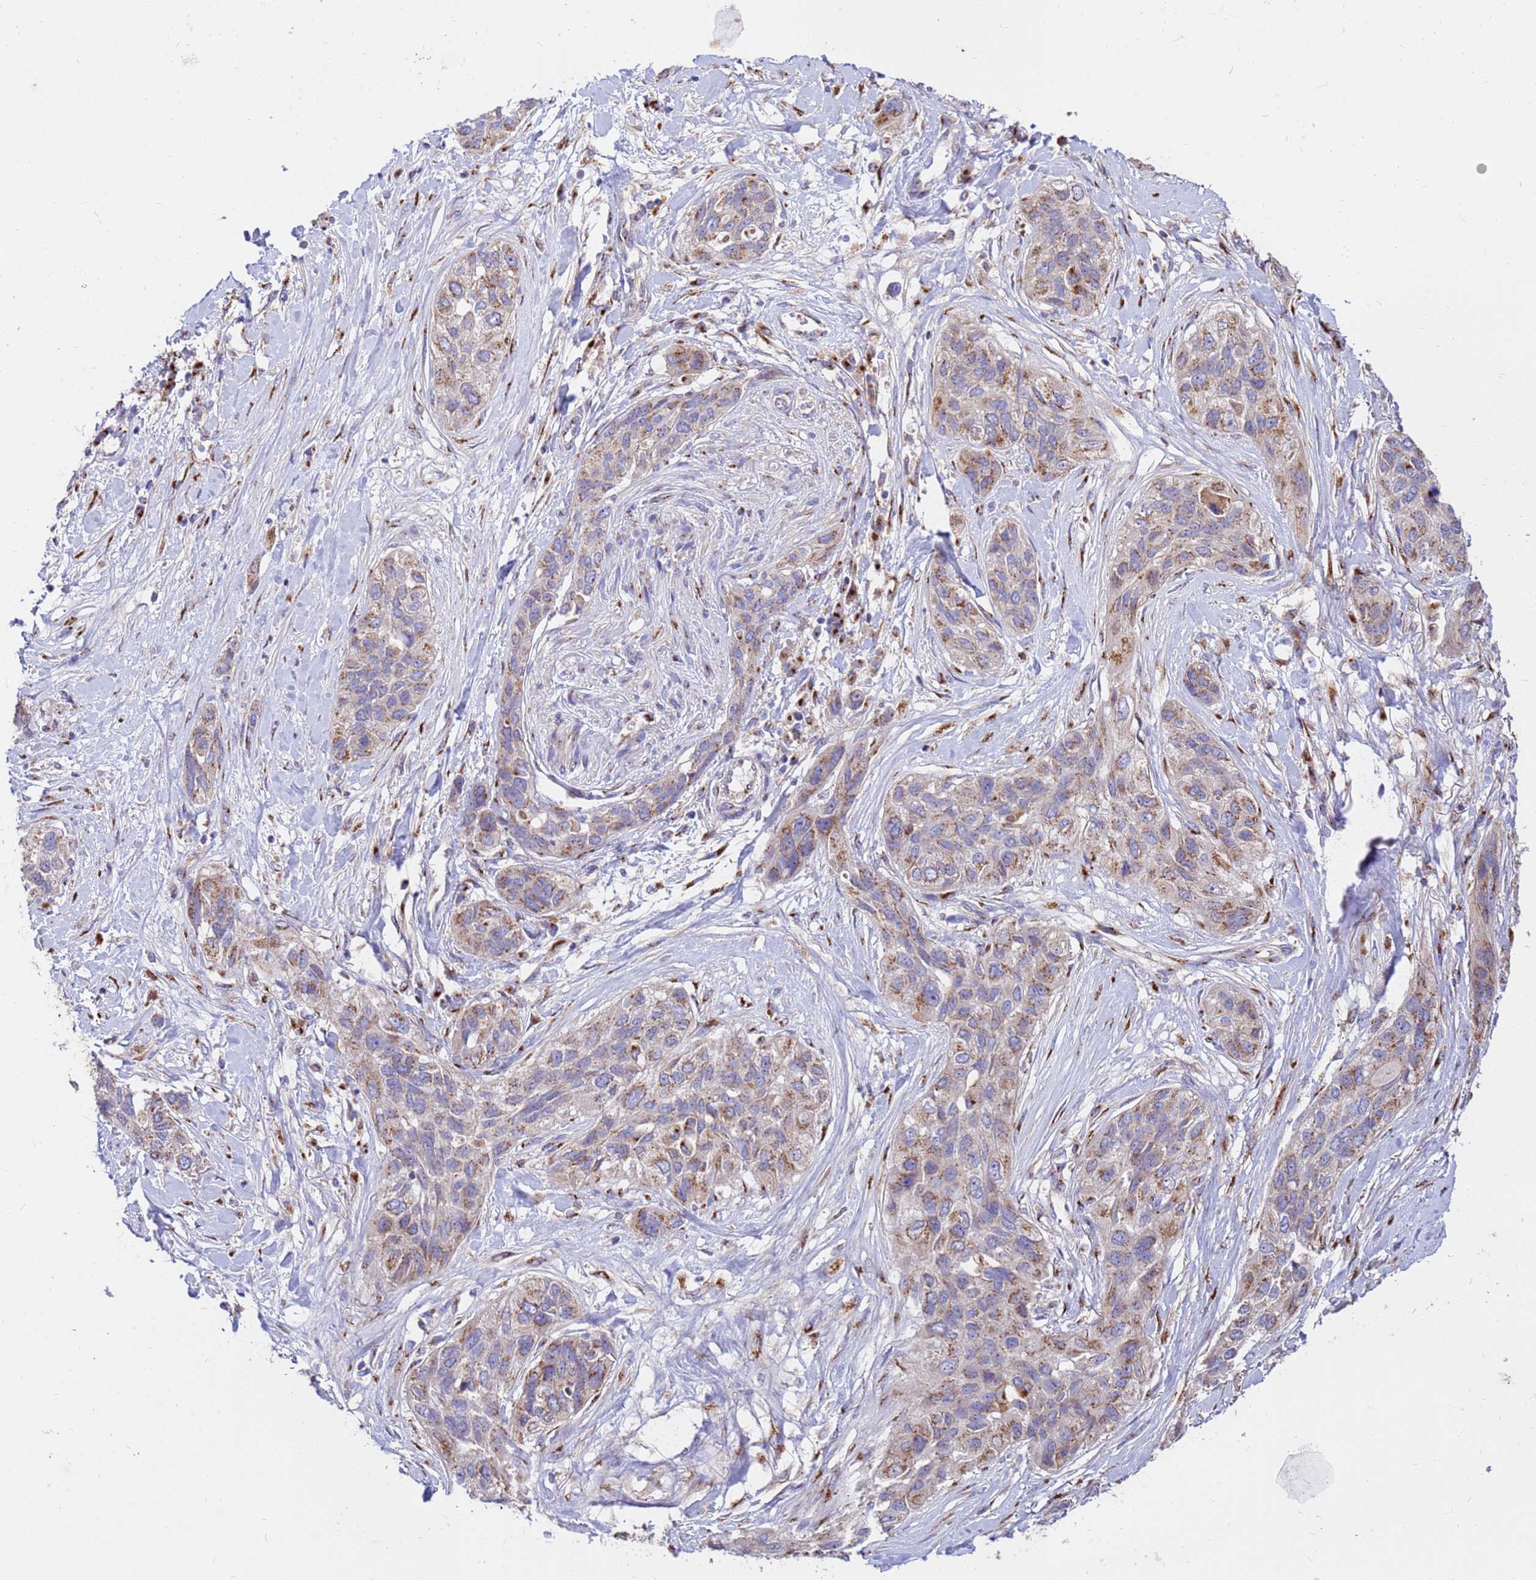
{"staining": {"intensity": "moderate", "quantity": "25%-75%", "location": "cytoplasmic/membranous"}, "tissue": "lung cancer", "cell_type": "Tumor cells", "image_type": "cancer", "snomed": [{"axis": "morphology", "description": "Squamous cell carcinoma, NOS"}, {"axis": "topography", "description": "Lung"}], "caption": "Immunohistochemical staining of human lung squamous cell carcinoma exhibits medium levels of moderate cytoplasmic/membranous positivity in about 25%-75% of tumor cells.", "gene": "HPS3", "patient": {"sex": "female", "age": 70}}